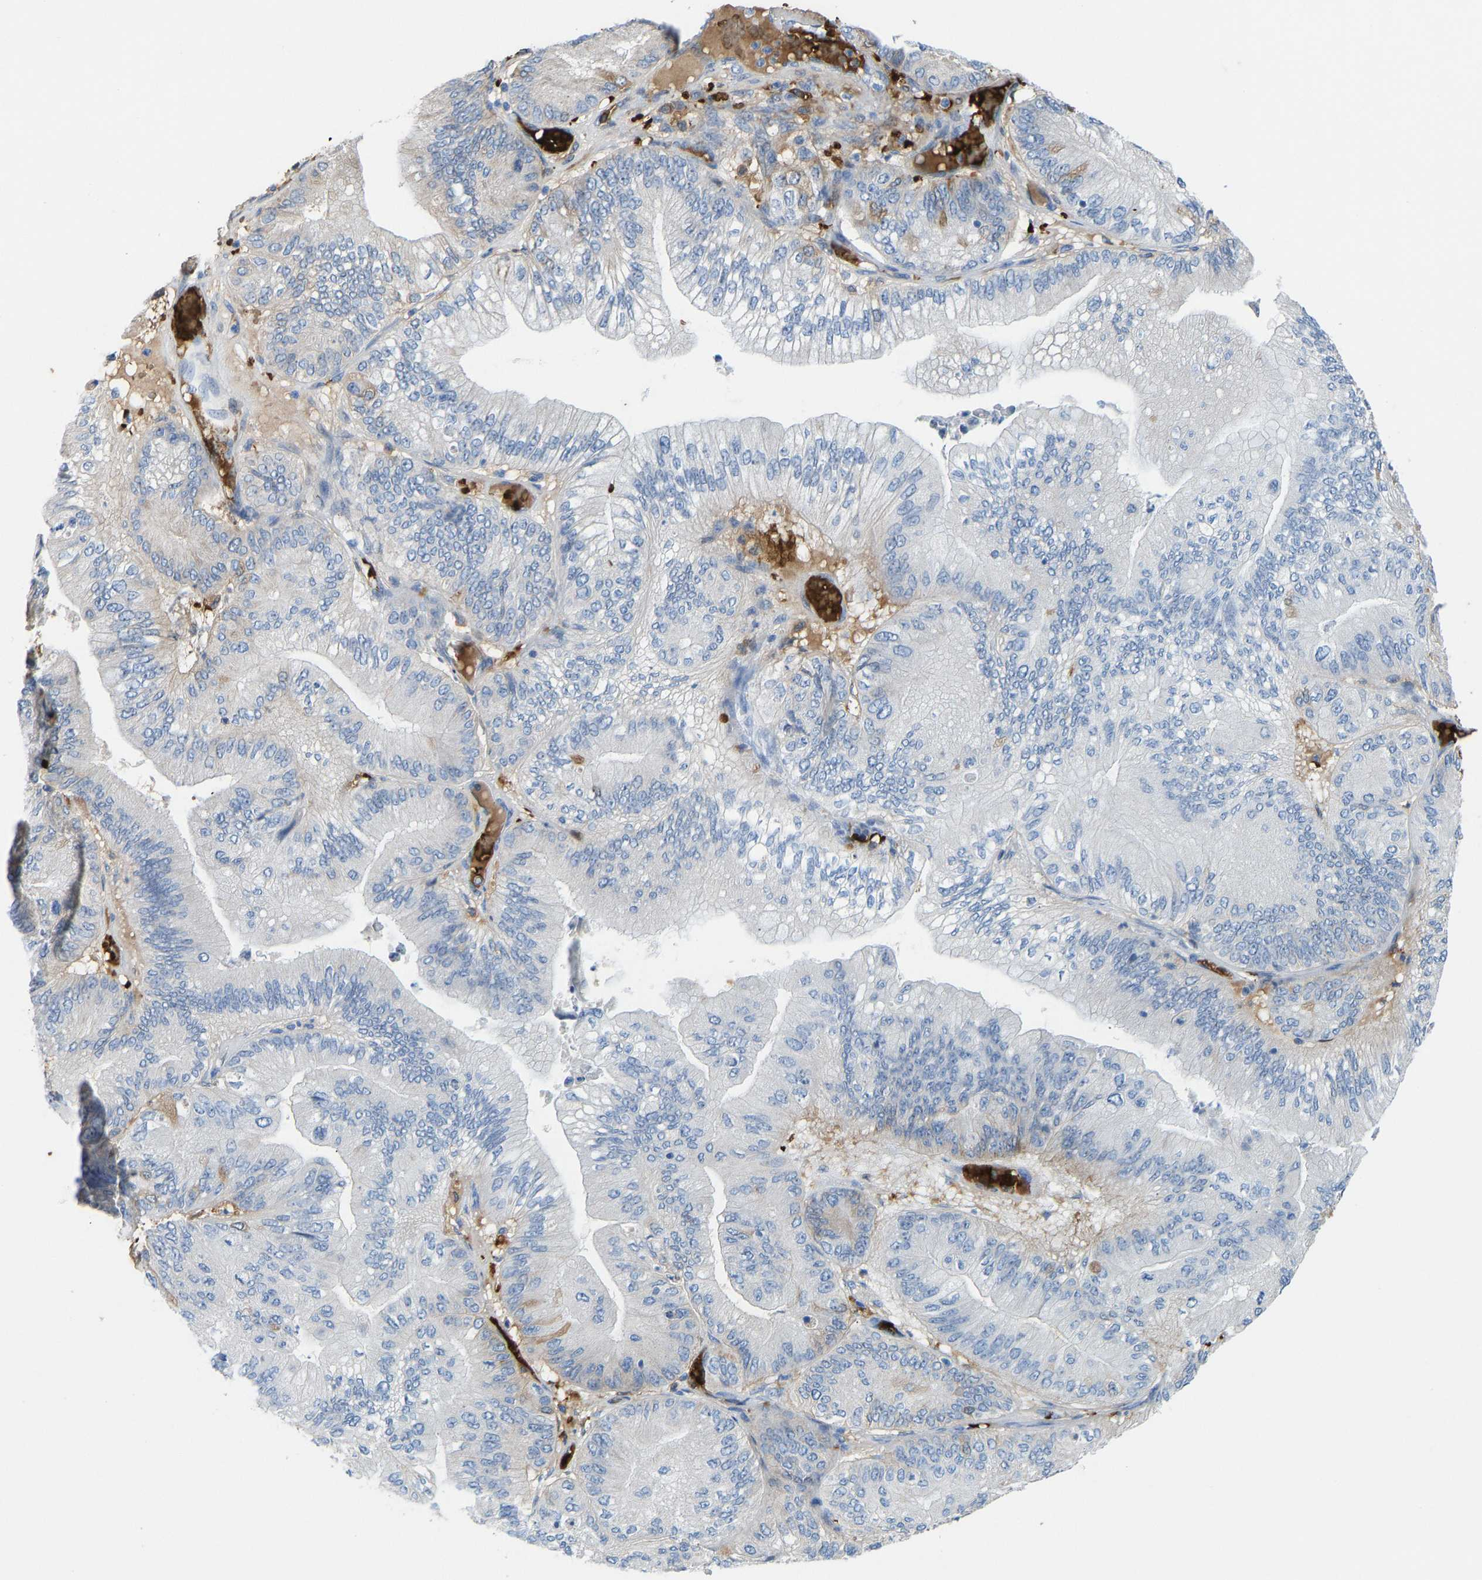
{"staining": {"intensity": "negative", "quantity": "none", "location": "none"}, "tissue": "ovarian cancer", "cell_type": "Tumor cells", "image_type": "cancer", "snomed": [{"axis": "morphology", "description": "Cystadenocarcinoma, mucinous, NOS"}, {"axis": "topography", "description": "Ovary"}], "caption": "This is an immunohistochemistry micrograph of human mucinous cystadenocarcinoma (ovarian). There is no expression in tumor cells.", "gene": "PIGS", "patient": {"sex": "female", "age": 61}}